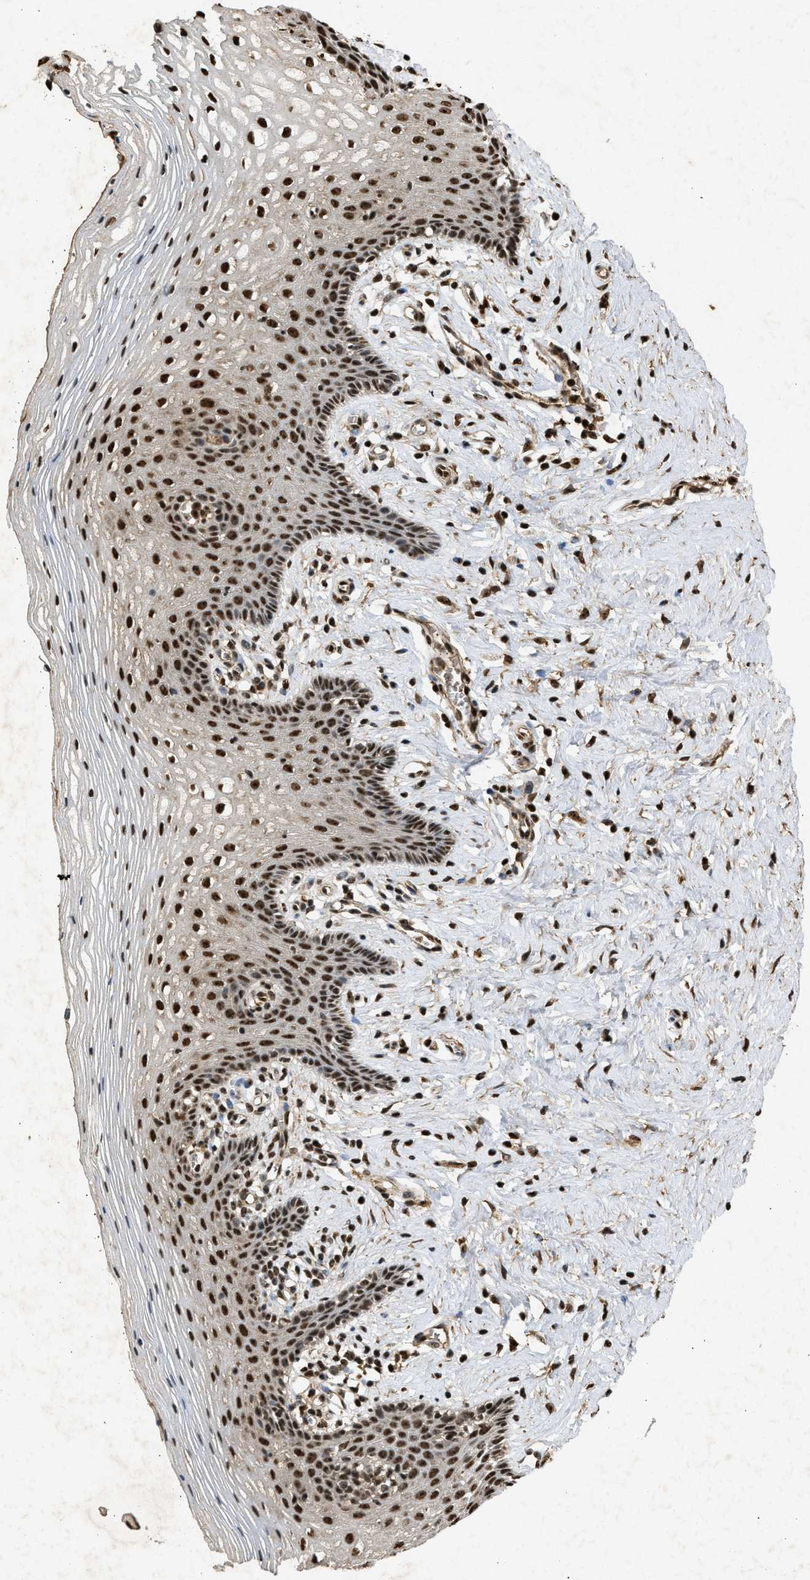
{"staining": {"intensity": "strong", "quantity": ">75%", "location": "cytoplasmic/membranous,nuclear"}, "tissue": "vagina", "cell_type": "Squamous epithelial cells", "image_type": "normal", "snomed": [{"axis": "morphology", "description": "Normal tissue, NOS"}, {"axis": "topography", "description": "Vagina"}], "caption": "A high amount of strong cytoplasmic/membranous,nuclear expression is present in approximately >75% of squamous epithelial cells in unremarkable vagina.", "gene": "TFDP2", "patient": {"sex": "female", "age": 32}}